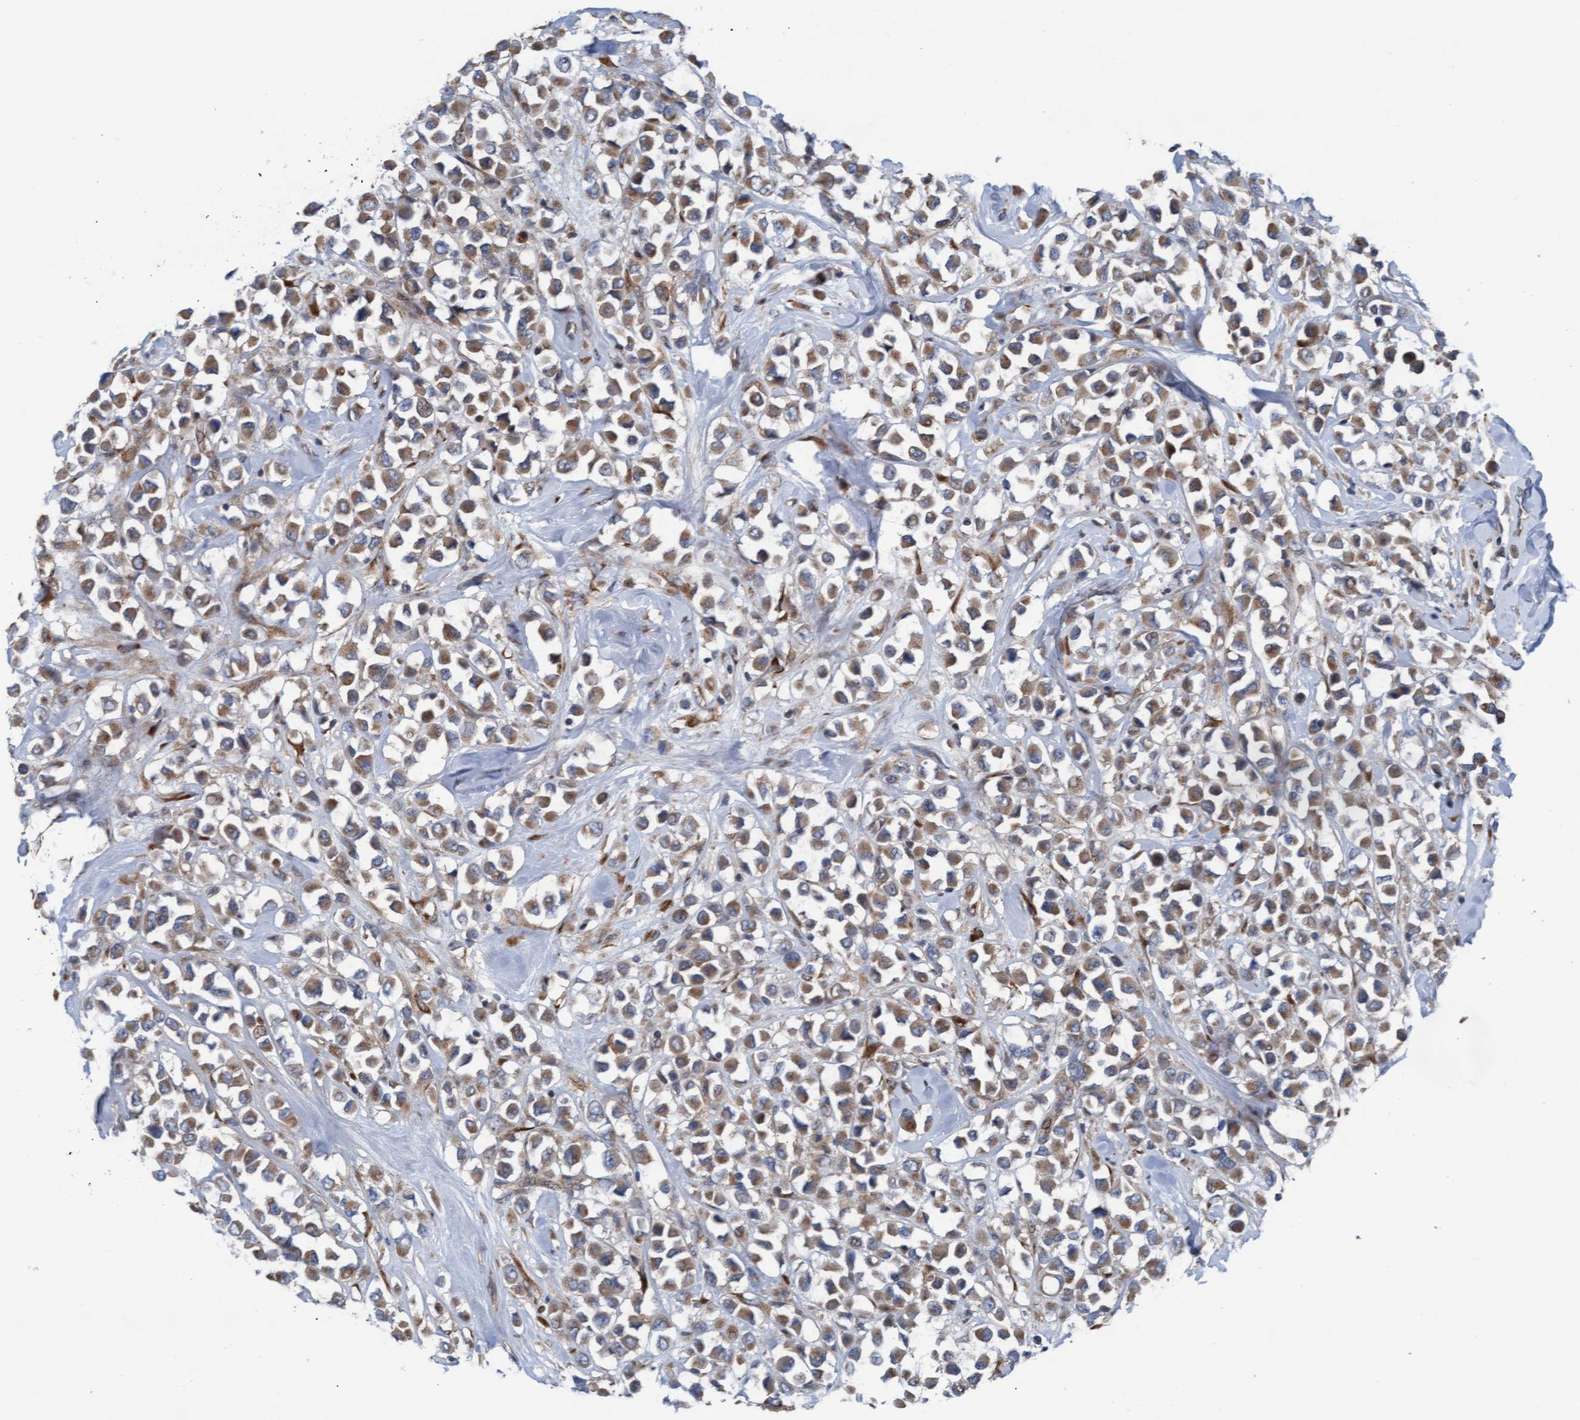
{"staining": {"intensity": "moderate", "quantity": ">75%", "location": "cytoplasmic/membranous"}, "tissue": "breast cancer", "cell_type": "Tumor cells", "image_type": "cancer", "snomed": [{"axis": "morphology", "description": "Duct carcinoma"}, {"axis": "topography", "description": "Breast"}], "caption": "Human invasive ductal carcinoma (breast) stained with a protein marker exhibits moderate staining in tumor cells.", "gene": "KLHL26", "patient": {"sex": "female", "age": 61}}